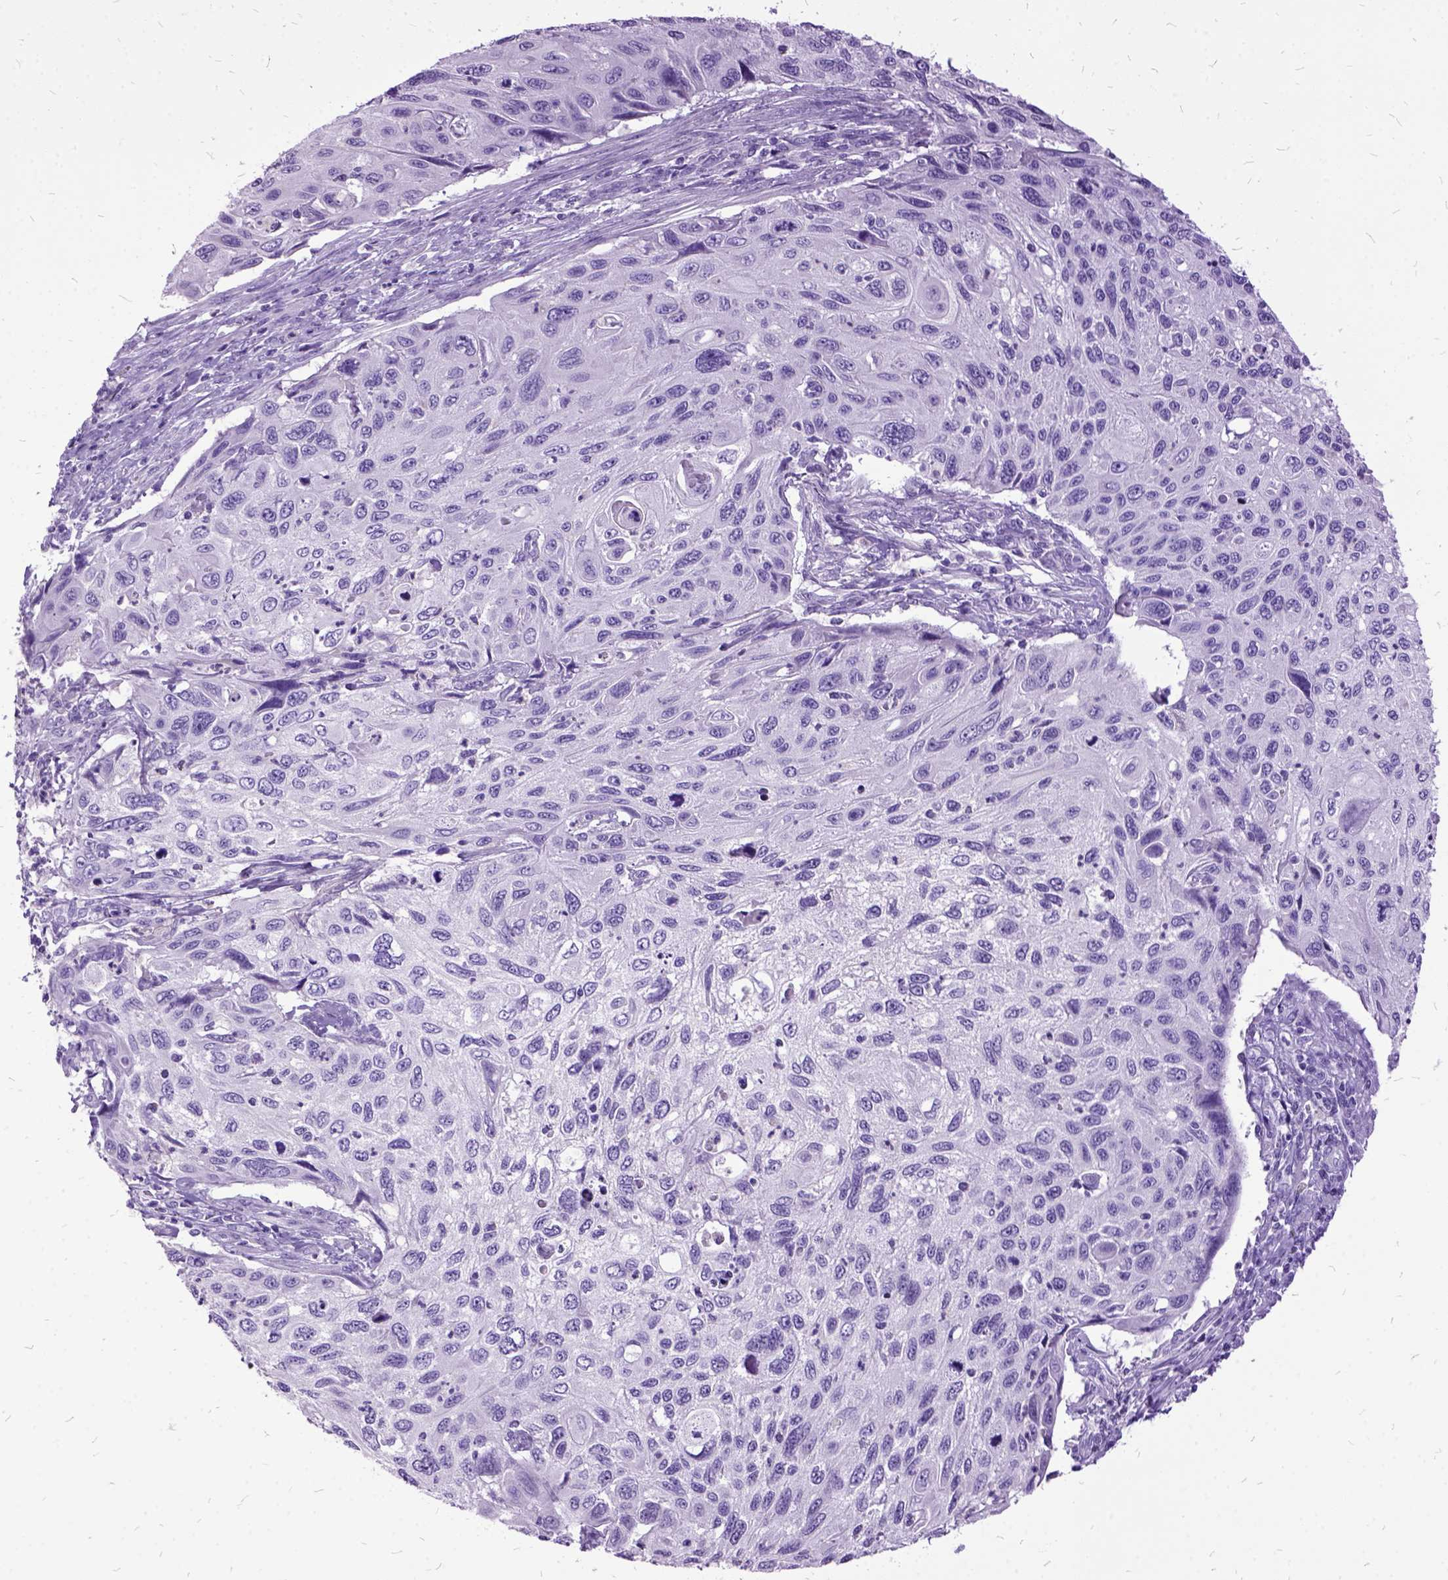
{"staining": {"intensity": "negative", "quantity": "none", "location": "none"}, "tissue": "cervical cancer", "cell_type": "Tumor cells", "image_type": "cancer", "snomed": [{"axis": "morphology", "description": "Squamous cell carcinoma, NOS"}, {"axis": "topography", "description": "Cervix"}], "caption": "This is an immunohistochemistry image of human squamous cell carcinoma (cervical). There is no staining in tumor cells.", "gene": "MME", "patient": {"sex": "female", "age": 70}}